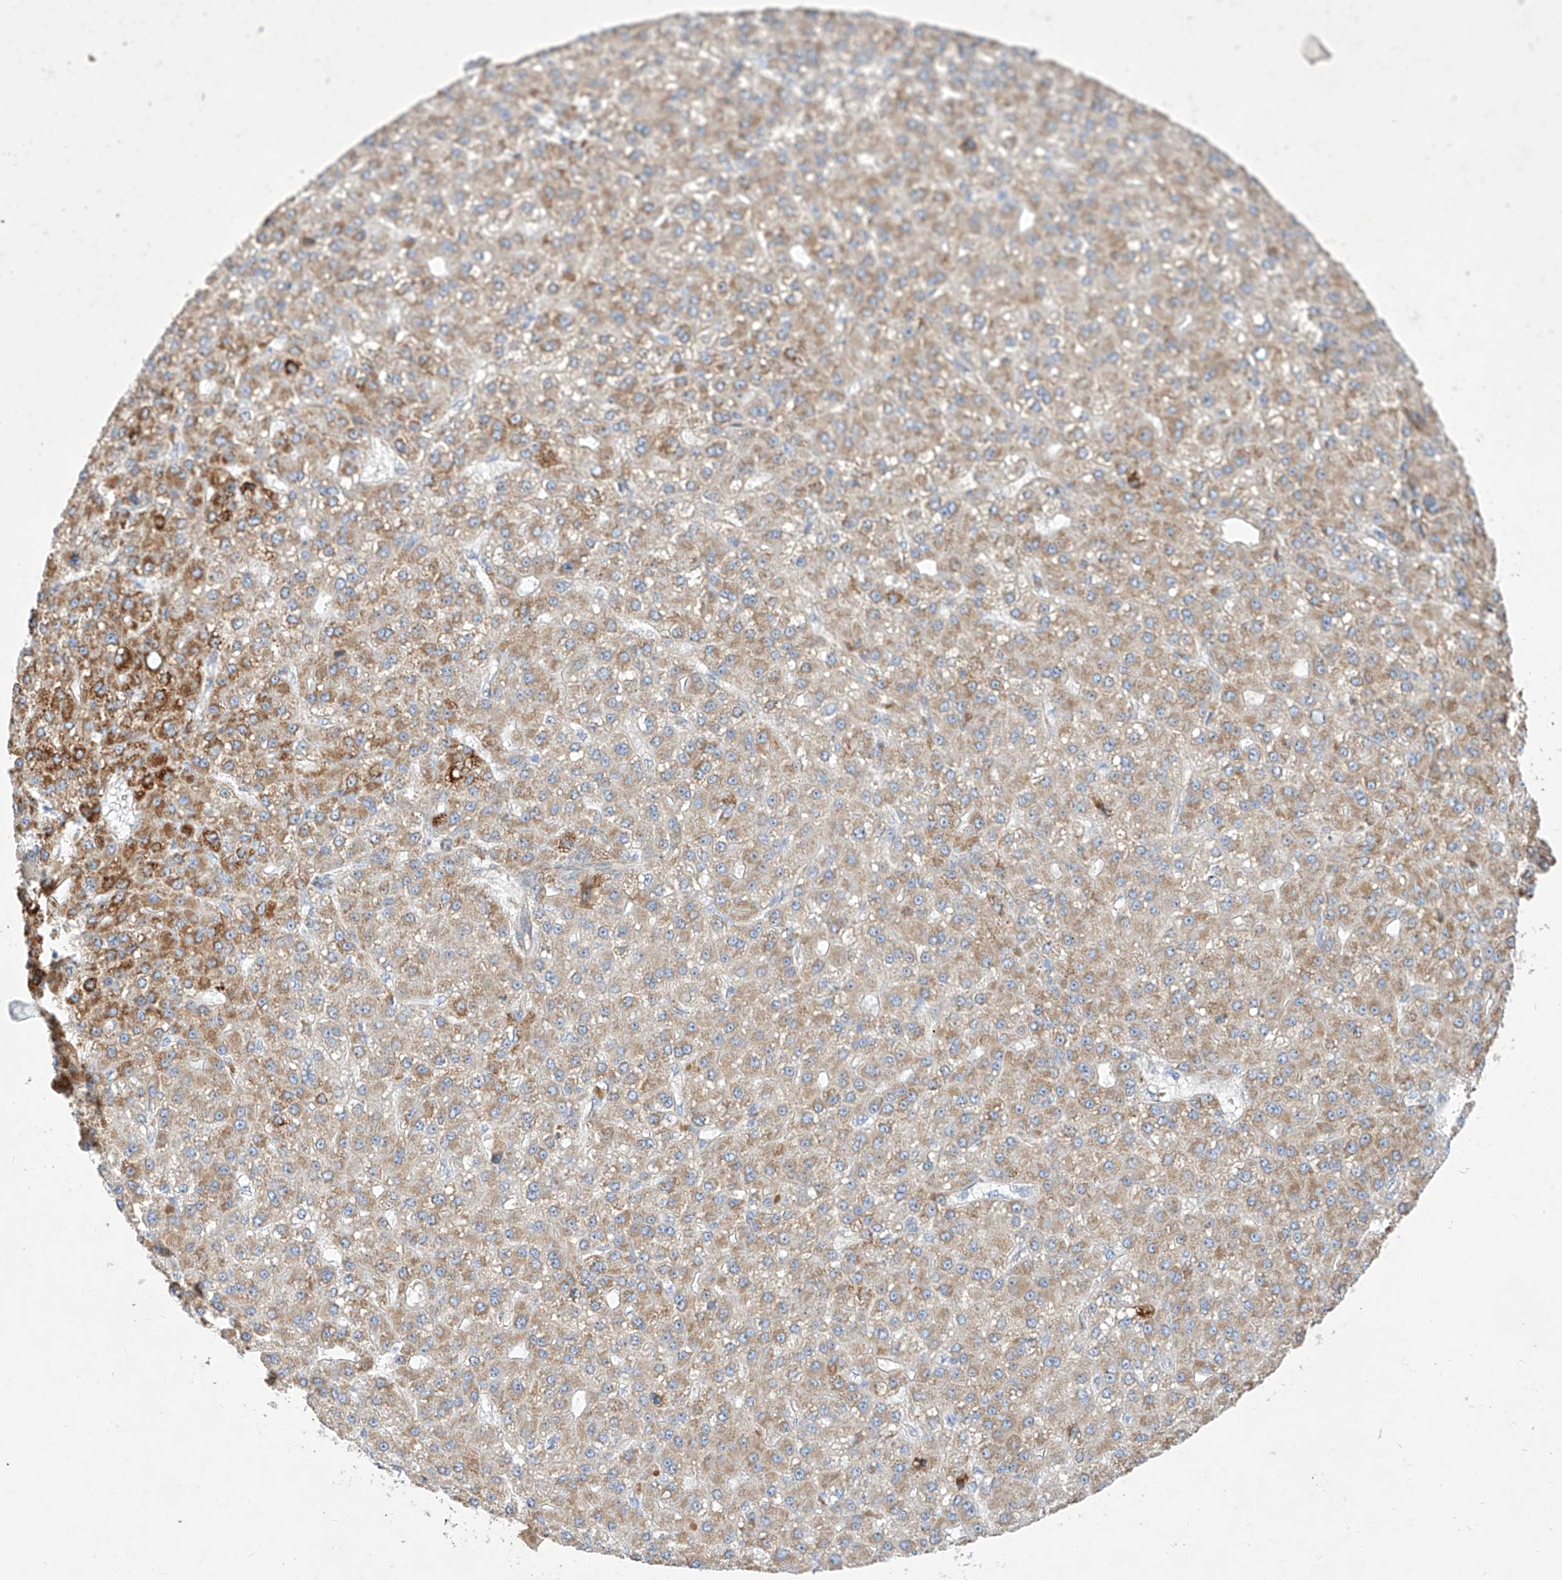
{"staining": {"intensity": "moderate", "quantity": ">75%", "location": "cytoplasmic/membranous"}, "tissue": "liver cancer", "cell_type": "Tumor cells", "image_type": "cancer", "snomed": [{"axis": "morphology", "description": "Carcinoma, Hepatocellular, NOS"}, {"axis": "topography", "description": "Liver"}], "caption": "Protein staining of liver cancer (hepatocellular carcinoma) tissue displays moderate cytoplasmic/membranous staining in about >75% of tumor cells.", "gene": "CST9", "patient": {"sex": "male", "age": 67}}